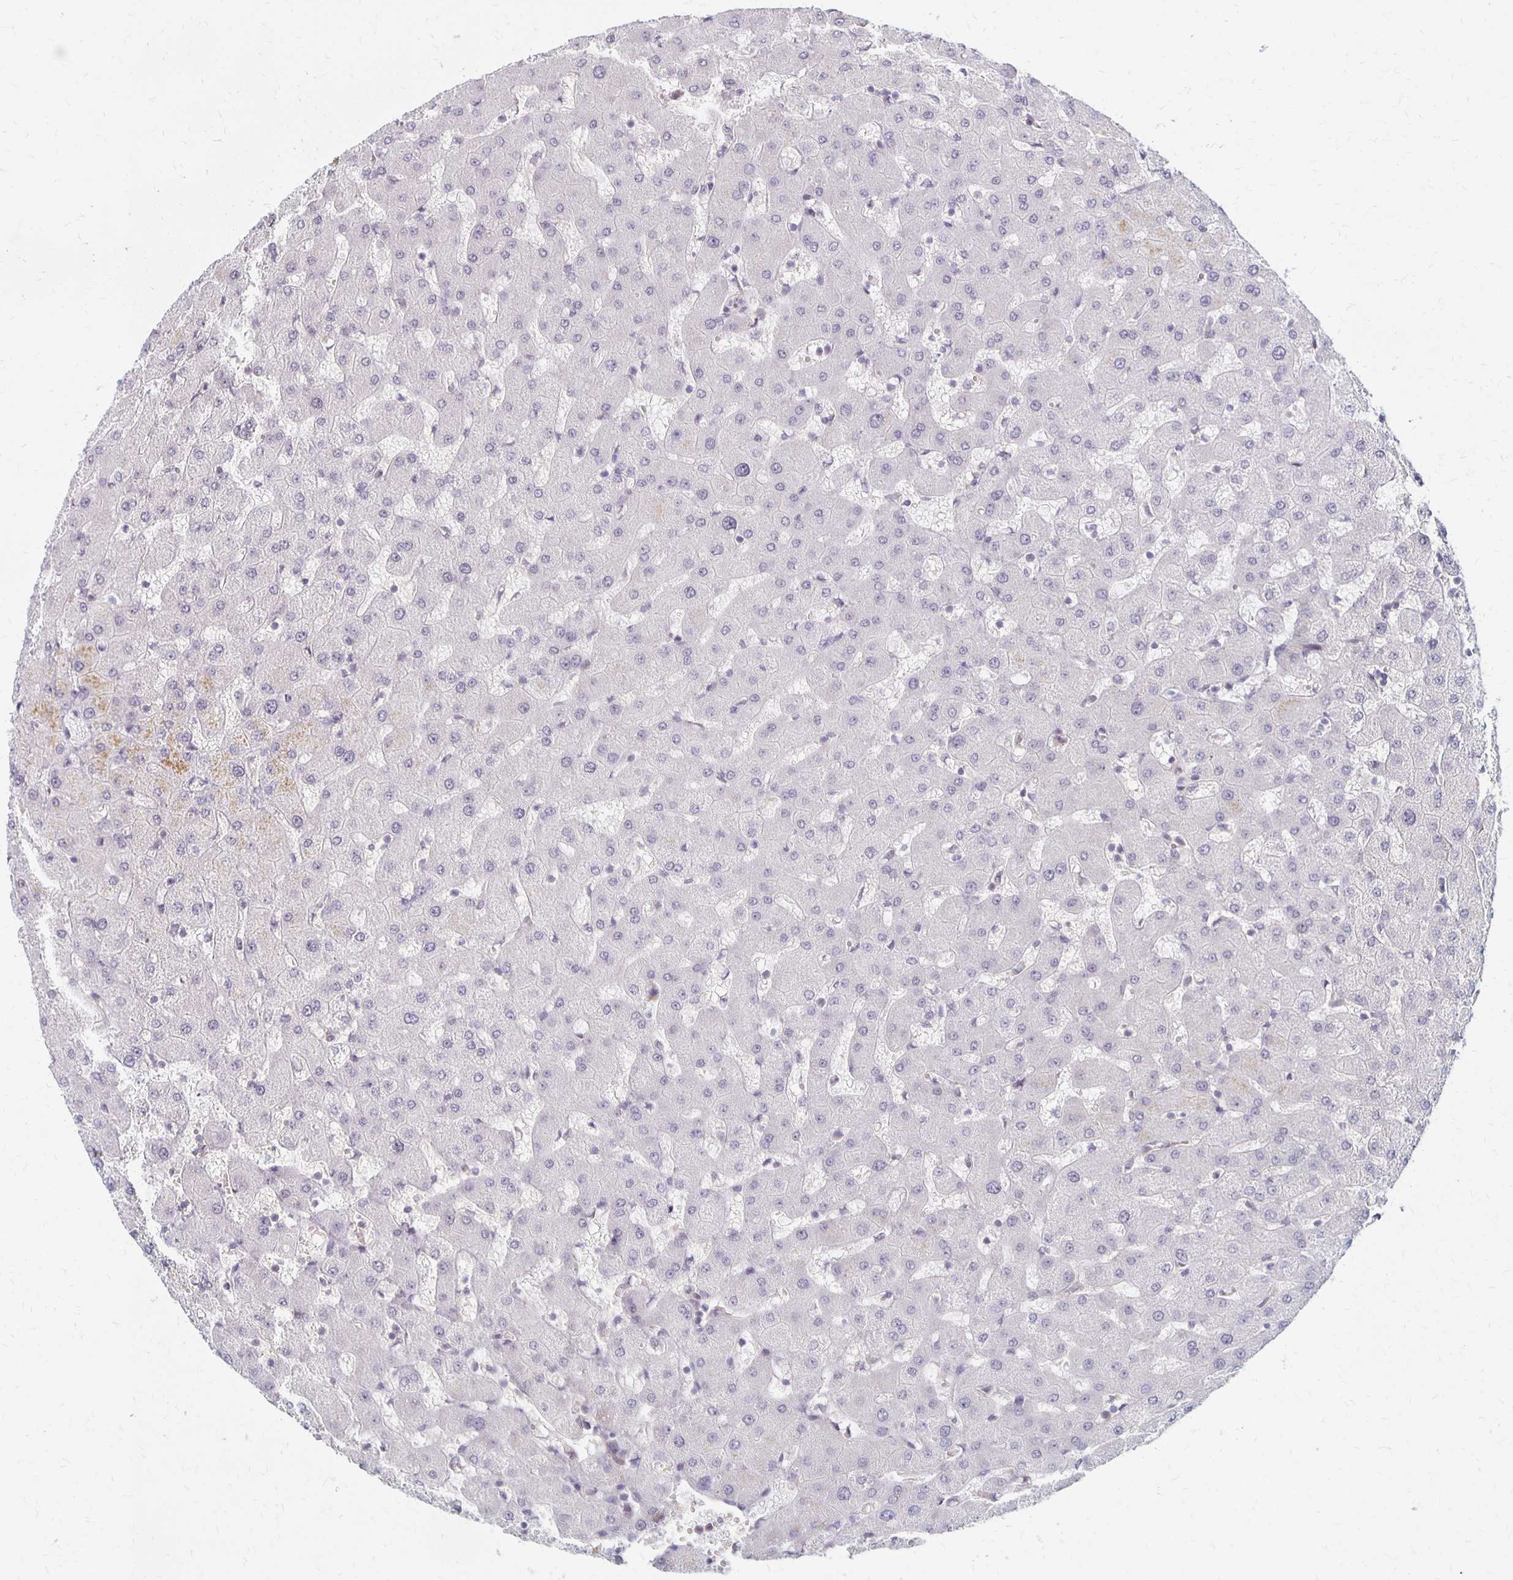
{"staining": {"intensity": "negative", "quantity": "none", "location": "none"}, "tissue": "liver", "cell_type": "Cholangiocytes", "image_type": "normal", "snomed": [{"axis": "morphology", "description": "Normal tissue, NOS"}, {"axis": "topography", "description": "Liver"}], "caption": "Immunohistochemistry (IHC) micrograph of benign liver: human liver stained with DAB demonstrates no significant protein staining in cholangiocytes. The staining is performed using DAB (3,3'-diaminobenzidine) brown chromogen with nuclei counter-stained in using hematoxylin.", "gene": "PRKCB", "patient": {"sex": "female", "age": 63}}